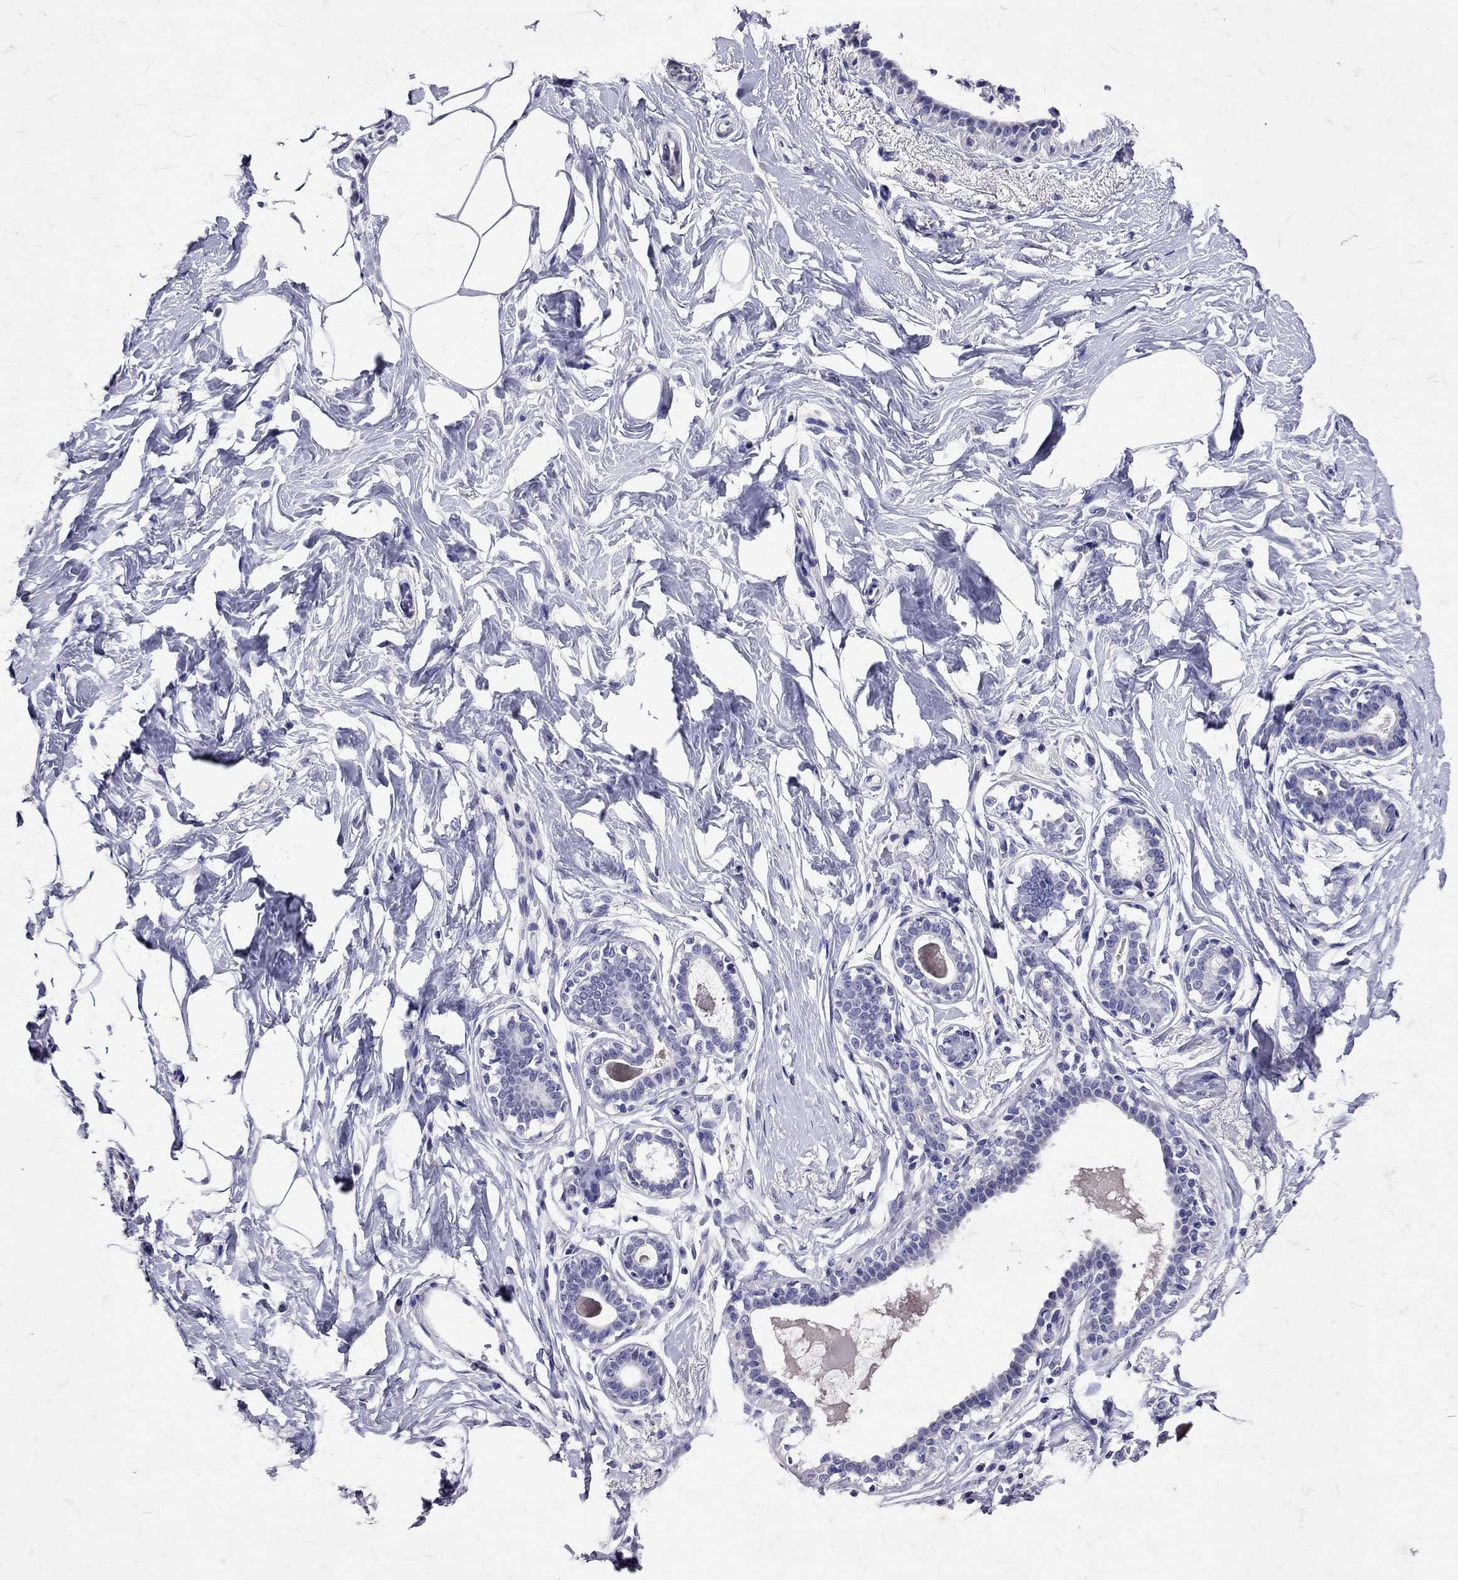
{"staining": {"intensity": "negative", "quantity": "none", "location": "none"}, "tissue": "breast", "cell_type": "Adipocytes", "image_type": "normal", "snomed": [{"axis": "morphology", "description": "Normal tissue, NOS"}, {"axis": "morphology", "description": "Lobular carcinoma, in situ"}, {"axis": "topography", "description": "Breast"}], "caption": "High power microscopy photomicrograph of an immunohistochemistry histopathology image of unremarkable breast, revealing no significant staining in adipocytes.", "gene": "SST", "patient": {"sex": "female", "age": 35}}